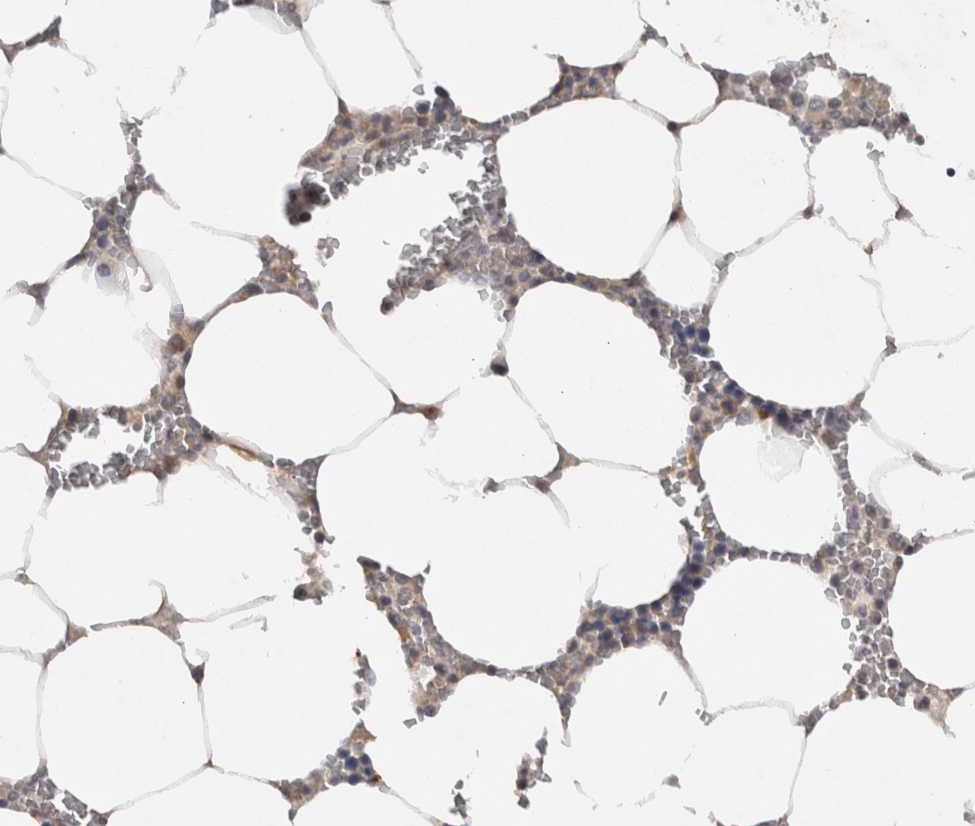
{"staining": {"intensity": "moderate", "quantity": "<25%", "location": "cytoplasmic/membranous"}, "tissue": "bone marrow", "cell_type": "Hematopoietic cells", "image_type": "normal", "snomed": [{"axis": "morphology", "description": "Normal tissue, NOS"}, {"axis": "topography", "description": "Bone marrow"}], "caption": "This photomicrograph shows IHC staining of unremarkable bone marrow, with low moderate cytoplasmic/membranous staining in approximately <25% of hematopoietic cells.", "gene": "ACAT2", "patient": {"sex": "male", "age": 70}}